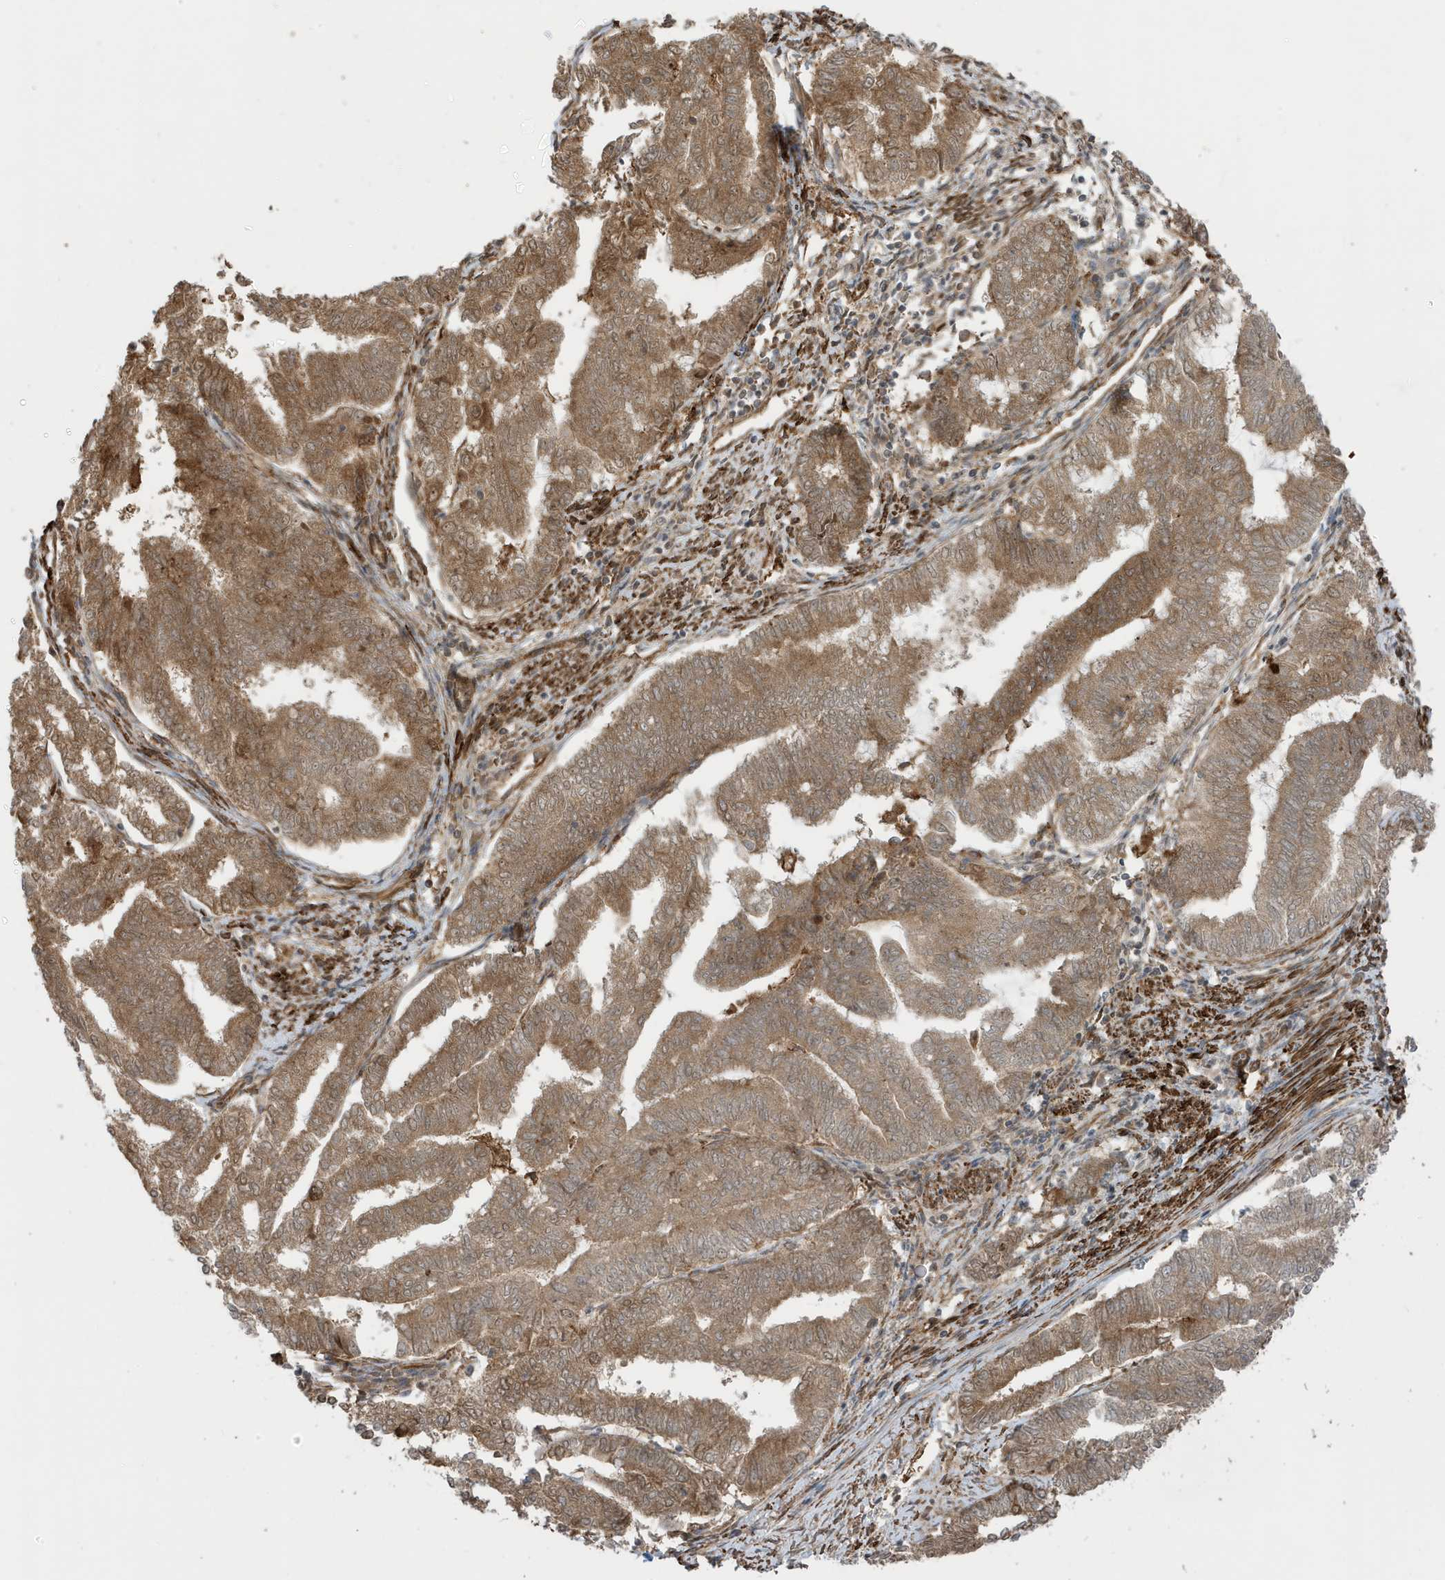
{"staining": {"intensity": "moderate", "quantity": ">75%", "location": "cytoplasmic/membranous"}, "tissue": "endometrial cancer", "cell_type": "Tumor cells", "image_type": "cancer", "snomed": [{"axis": "morphology", "description": "Adenocarcinoma, NOS"}, {"axis": "topography", "description": "Endometrium"}], "caption": "Immunohistochemical staining of human endometrial cancer (adenocarcinoma) reveals moderate cytoplasmic/membranous protein positivity in approximately >75% of tumor cells. The staining was performed using DAB (3,3'-diaminobenzidine), with brown indicating positive protein expression. Nuclei are stained blue with hematoxylin.", "gene": "CDC42EP3", "patient": {"sex": "female", "age": 79}}